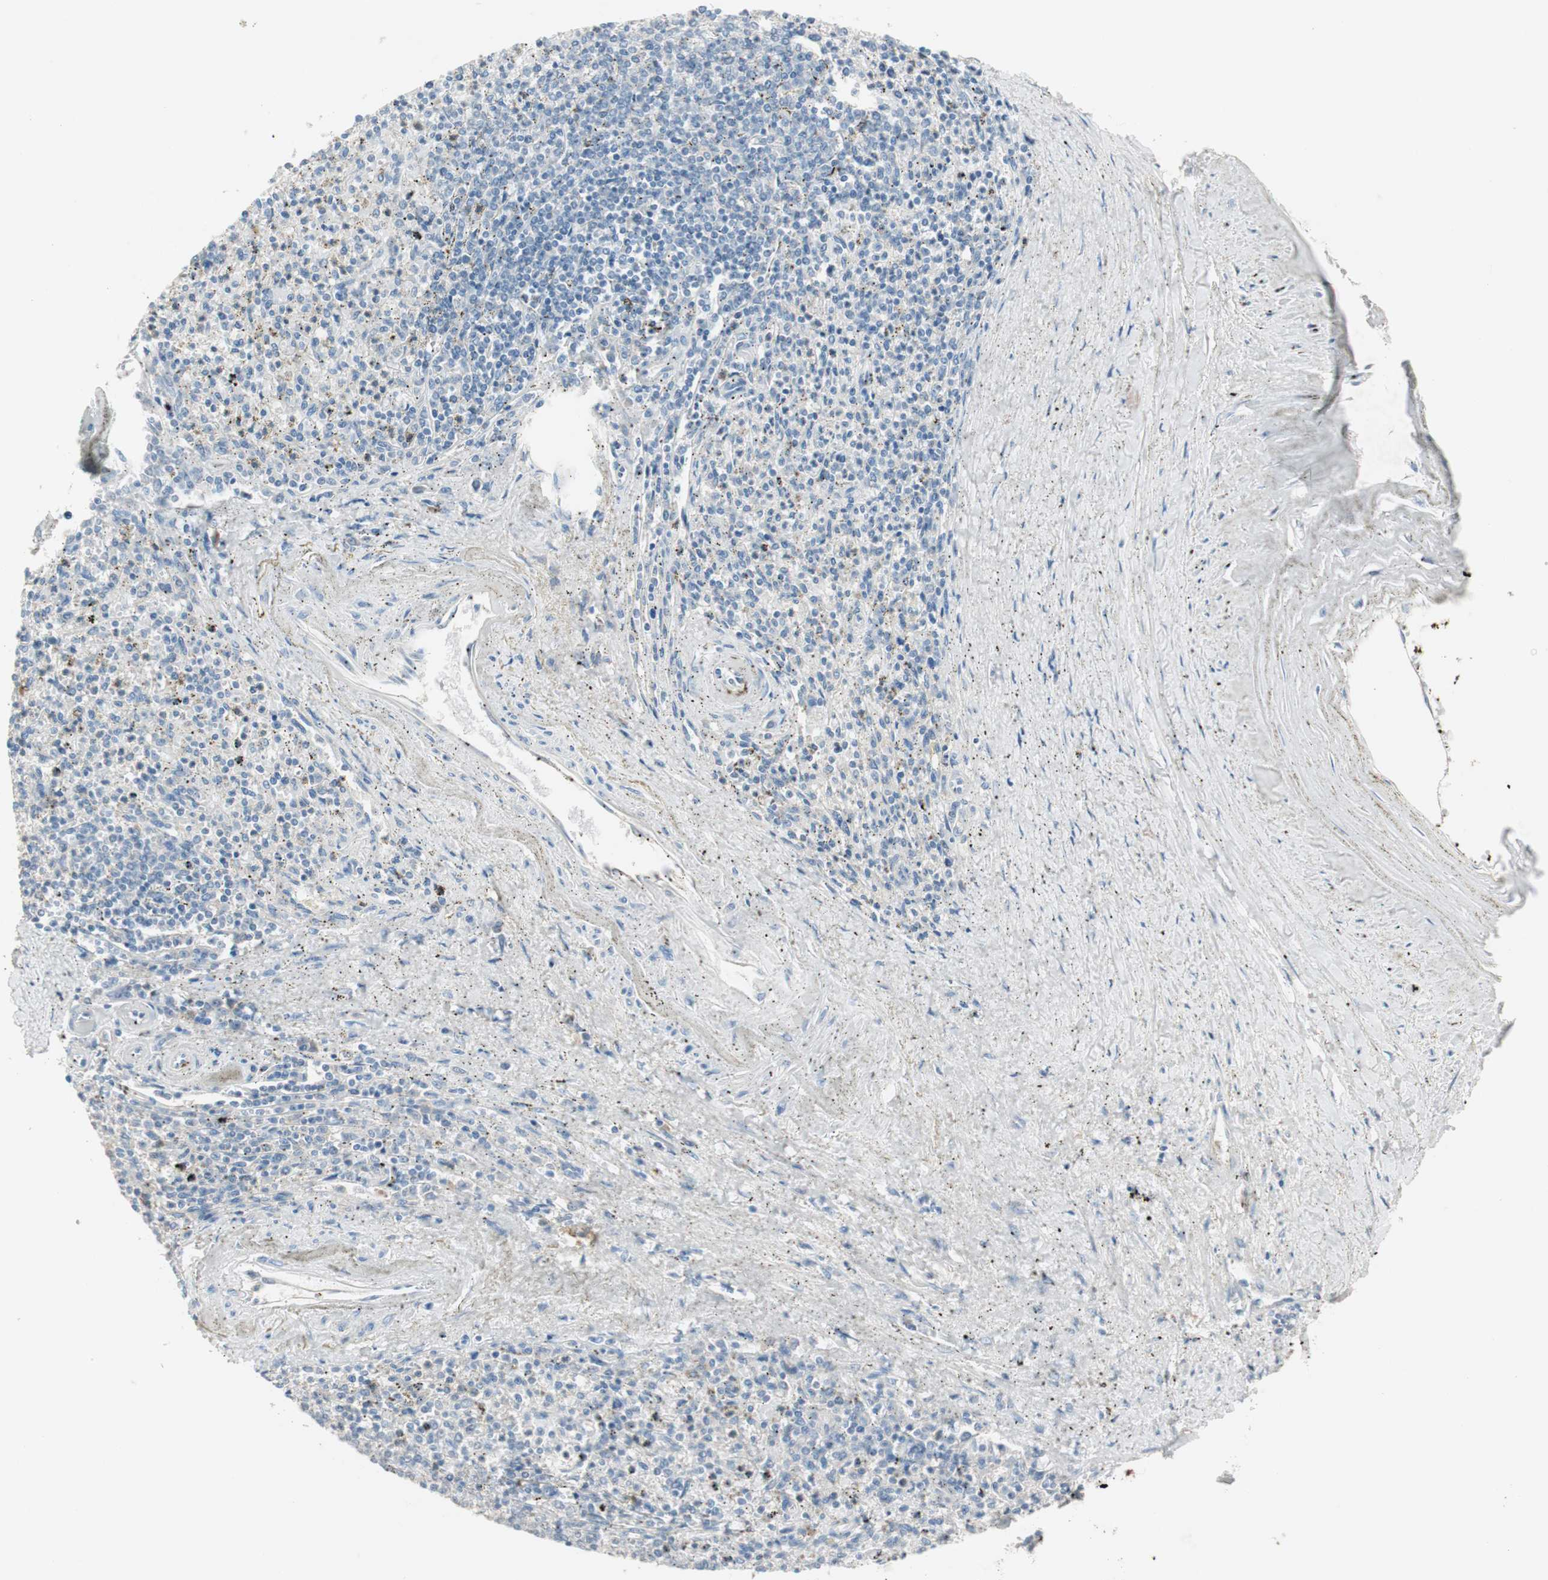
{"staining": {"intensity": "weak", "quantity": "<25%", "location": "cytoplasmic/membranous"}, "tissue": "spleen", "cell_type": "Cells in red pulp", "image_type": "normal", "snomed": [{"axis": "morphology", "description": "Normal tissue, NOS"}, {"axis": "topography", "description": "Spleen"}], "caption": "This photomicrograph is of normal spleen stained with immunohistochemistry to label a protein in brown with the nuclei are counter-stained blue. There is no positivity in cells in red pulp. (DAB IHC visualized using brightfield microscopy, high magnification).", "gene": "KHK", "patient": {"sex": "male", "age": 72}}